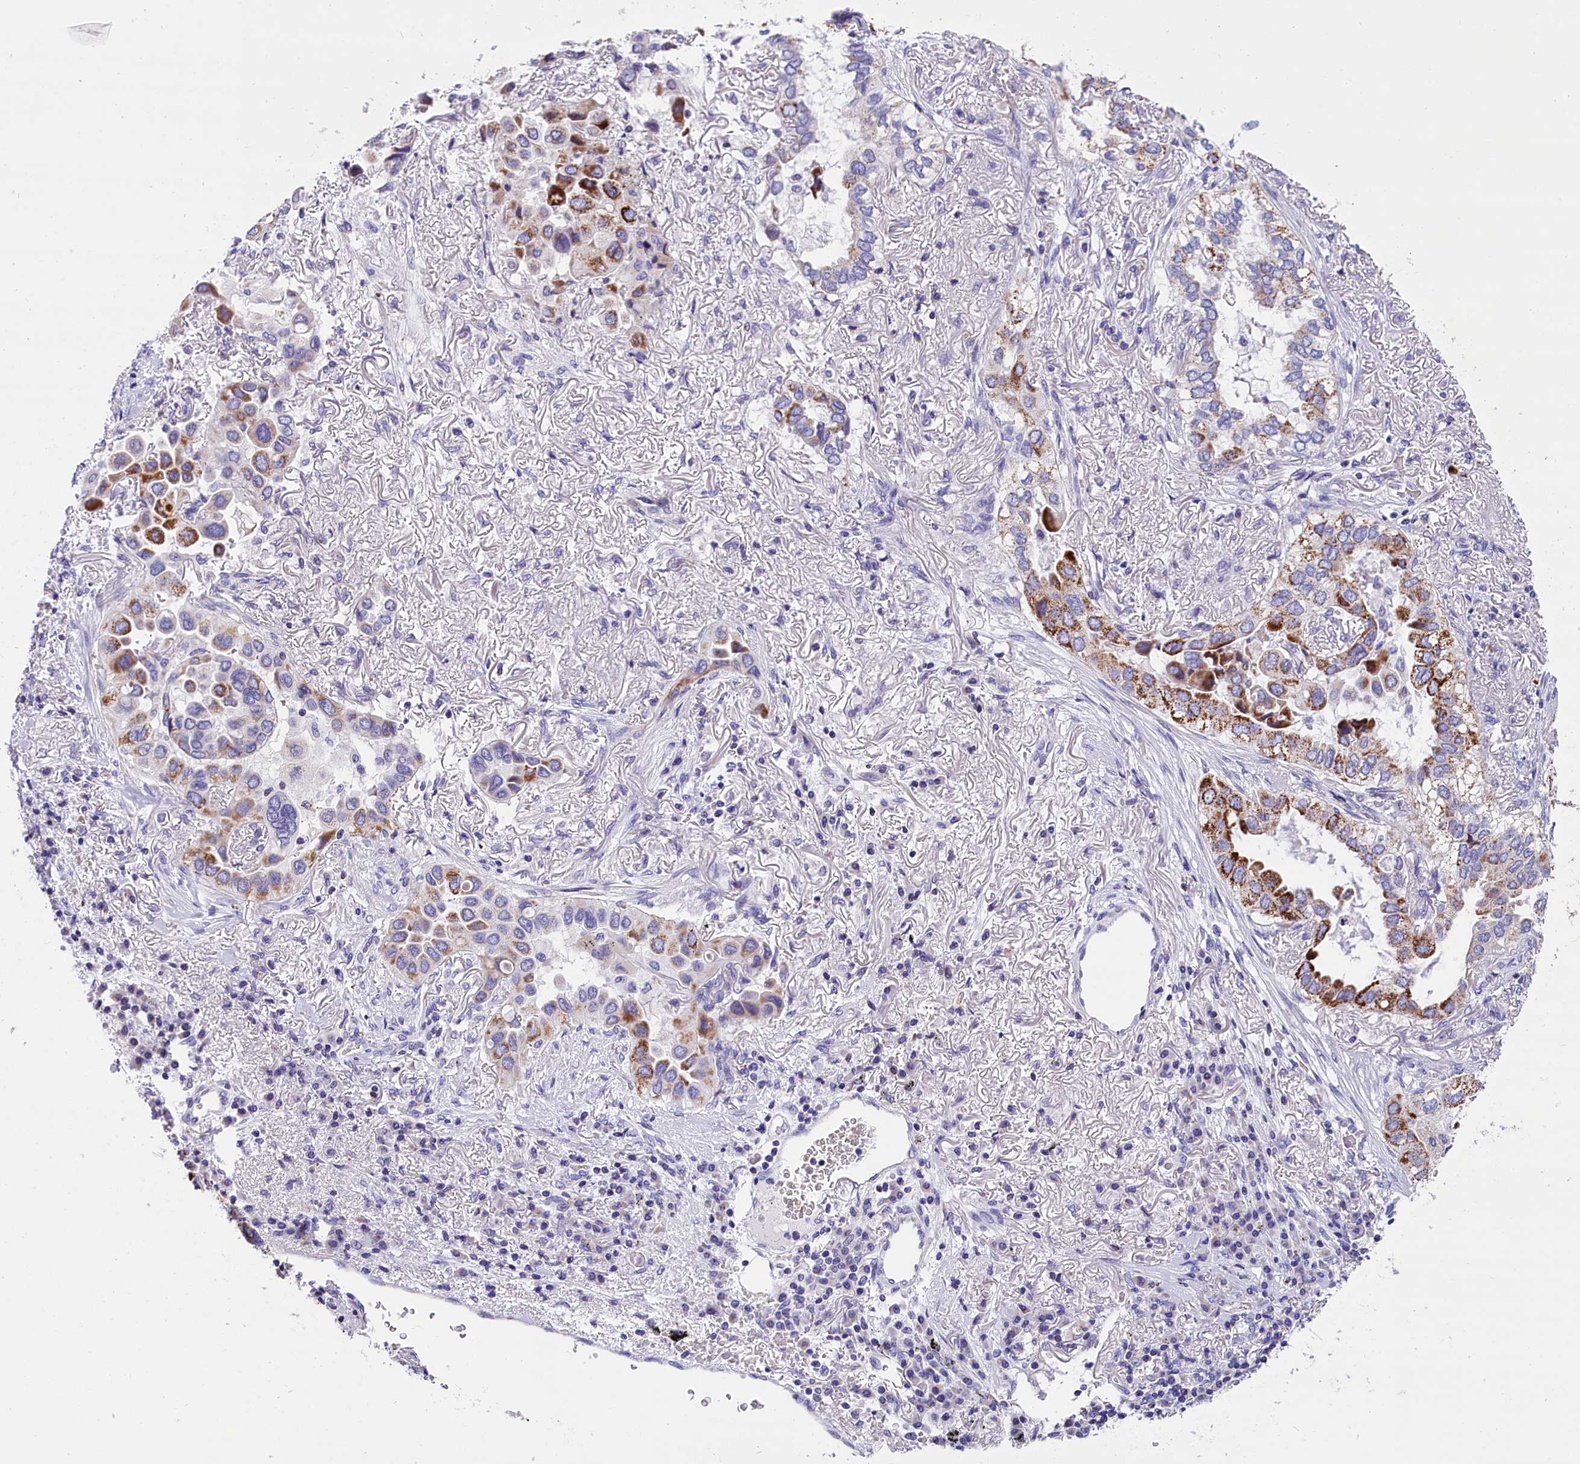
{"staining": {"intensity": "strong", "quantity": "25%-75%", "location": "cytoplasmic/membranous"}, "tissue": "lung cancer", "cell_type": "Tumor cells", "image_type": "cancer", "snomed": [{"axis": "morphology", "description": "Adenocarcinoma, NOS"}, {"axis": "topography", "description": "Lung"}], "caption": "IHC (DAB (3,3'-diaminobenzidine)) staining of adenocarcinoma (lung) exhibits strong cytoplasmic/membranous protein staining in about 25%-75% of tumor cells.", "gene": "ABAT", "patient": {"sex": "female", "age": 76}}